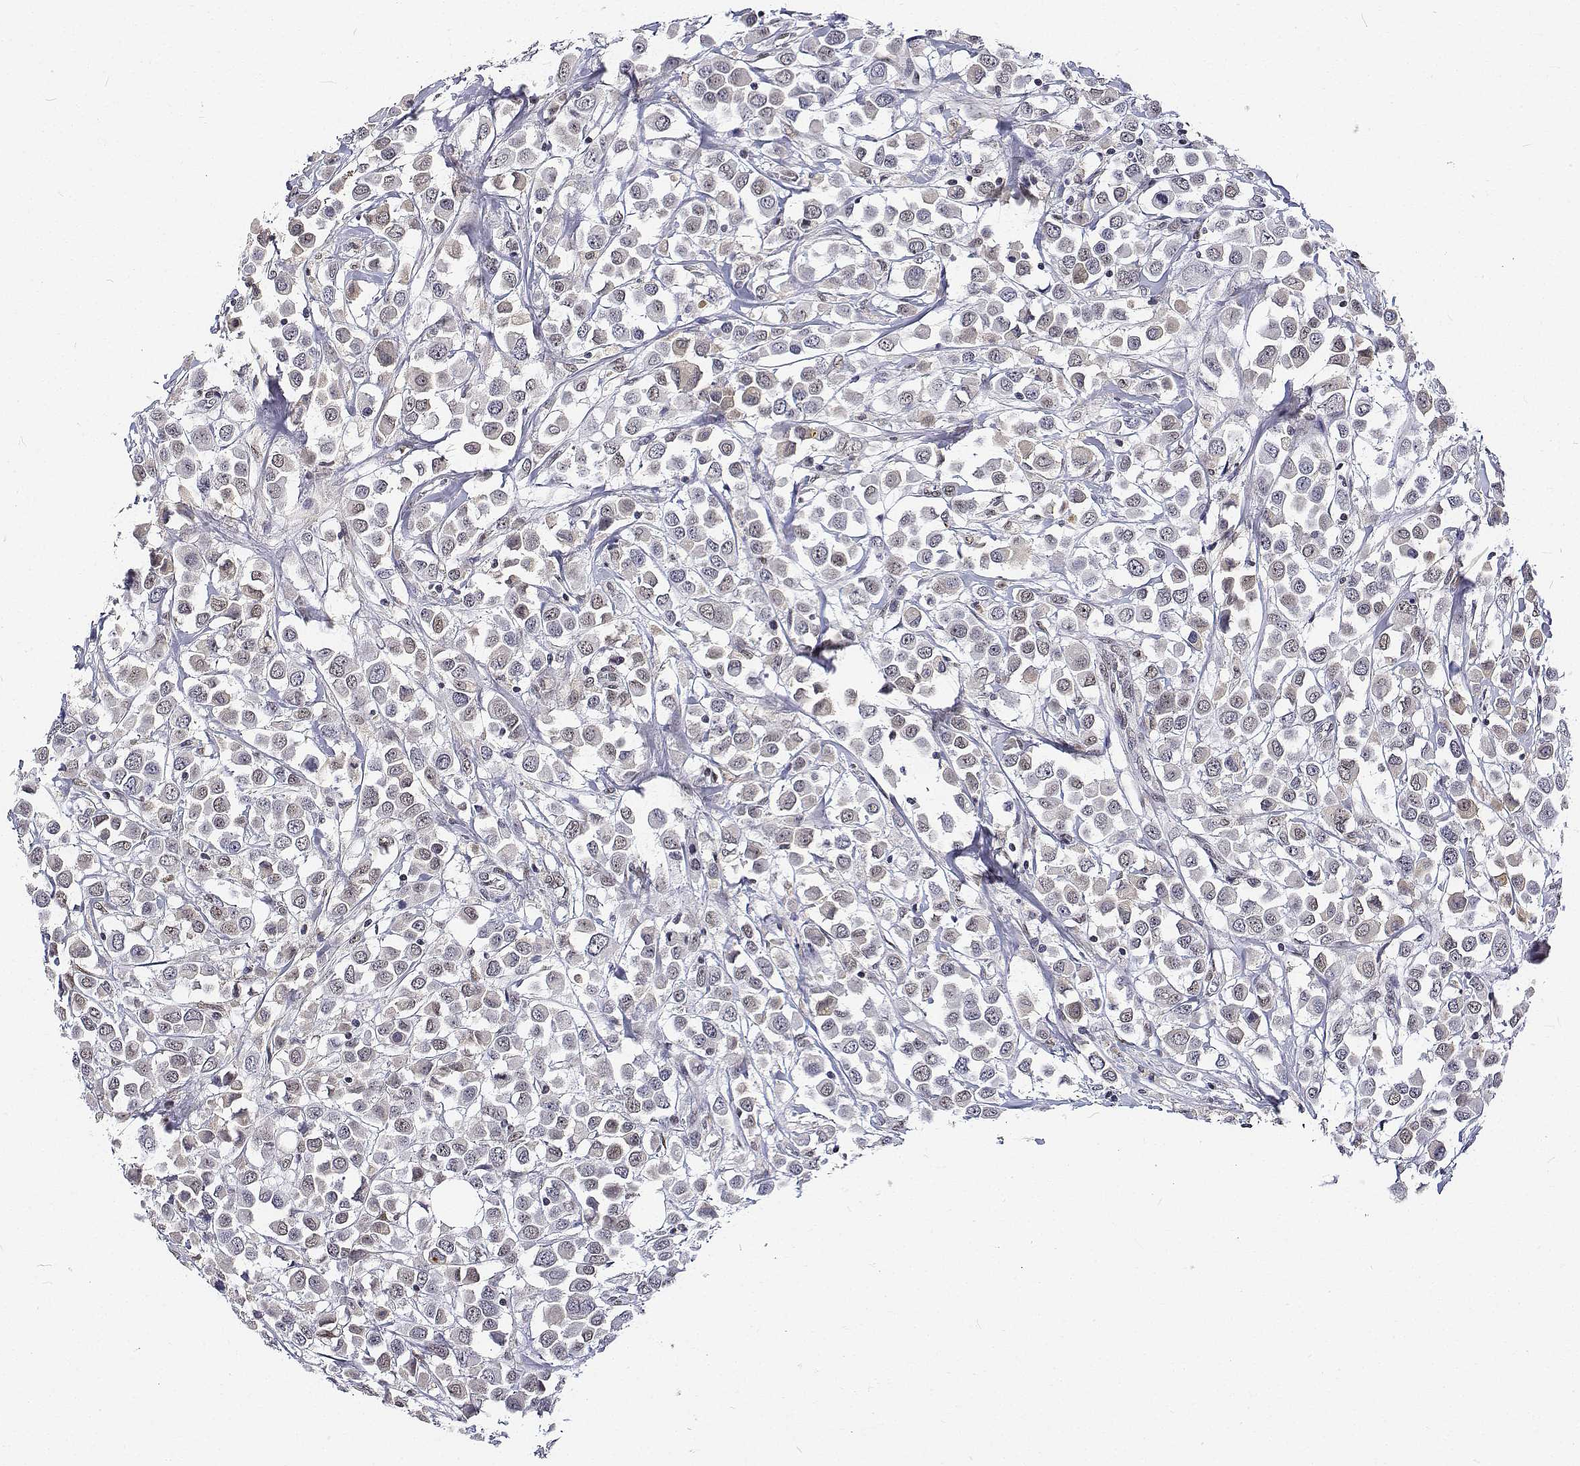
{"staining": {"intensity": "negative", "quantity": "none", "location": "none"}, "tissue": "breast cancer", "cell_type": "Tumor cells", "image_type": "cancer", "snomed": [{"axis": "morphology", "description": "Duct carcinoma"}, {"axis": "topography", "description": "Breast"}], "caption": "The photomicrograph exhibits no staining of tumor cells in breast cancer.", "gene": "ATRX", "patient": {"sex": "female", "age": 61}}